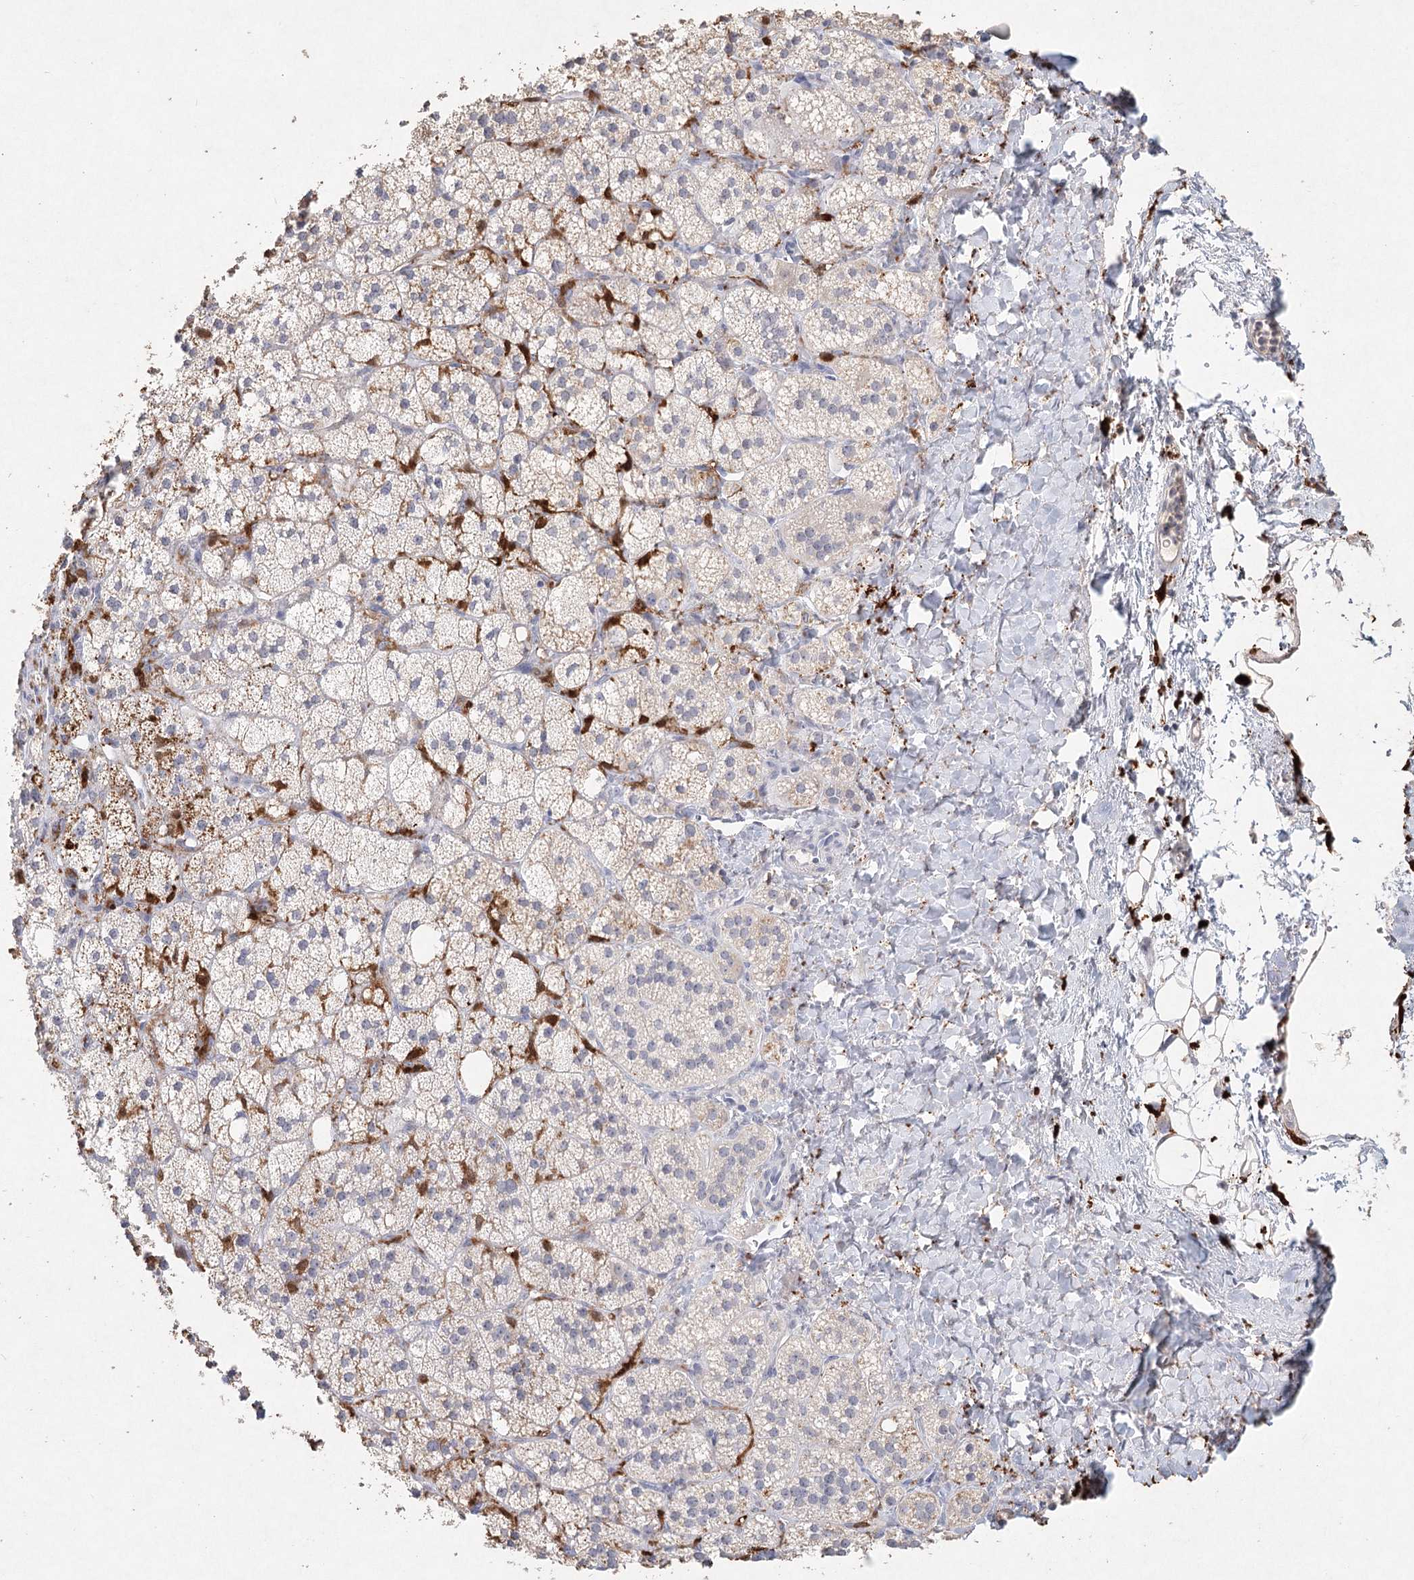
{"staining": {"intensity": "moderate", "quantity": "<25%", "location": "cytoplasmic/membranous"}, "tissue": "adrenal gland", "cell_type": "Glandular cells", "image_type": "normal", "snomed": [{"axis": "morphology", "description": "Normal tissue, NOS"}, {"axis": "topography", "description": "Adrenal gland"}], "caption": "Protein expression by IHC shows moderate cytoplasmic/membranous expression in about <25% of glandular cells in benign adrenal gland.", "gene": "ARSI", "patient": {"sex": "male", "age": 61}}